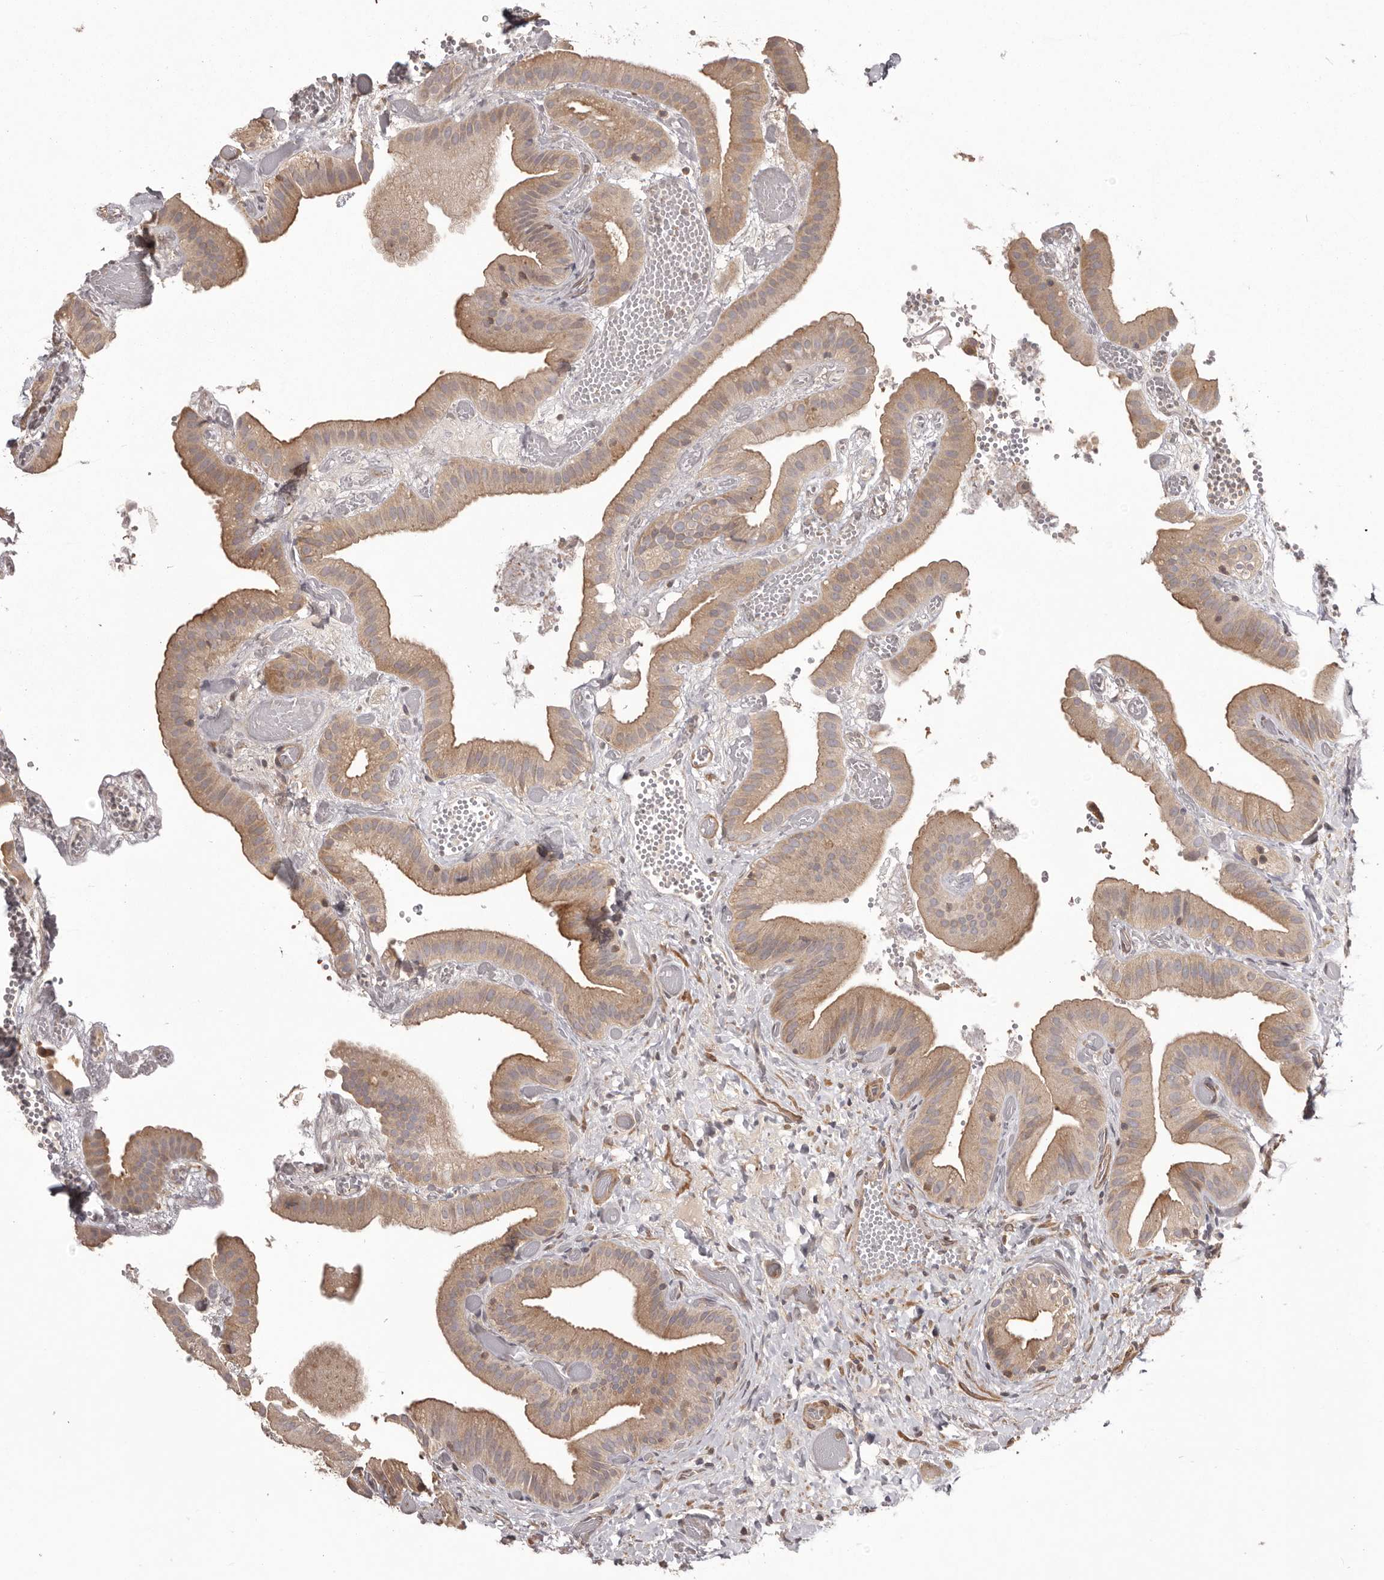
{"staining": {"intensity": "moderate", "quantity": ">75%", "location": "cytoplasmic/membranous"}, "tissue": "gallbladder", "cell_type": "Glandular cells", "image_type": "normal", "snomed": [{"axis": "morphology", "description": "Normal tissue, NOS"}, {"axis": "topography", "description": "Gallbladder"}], "caption": "Immunohistochemistry of normal gallbladder demonstrates medium levels of moderate cytoplasmic/membranous expression in approximately >75% of glandular cells.", "gene": "NFKBIA", "patient": {"sex": "female", "age": 64}}